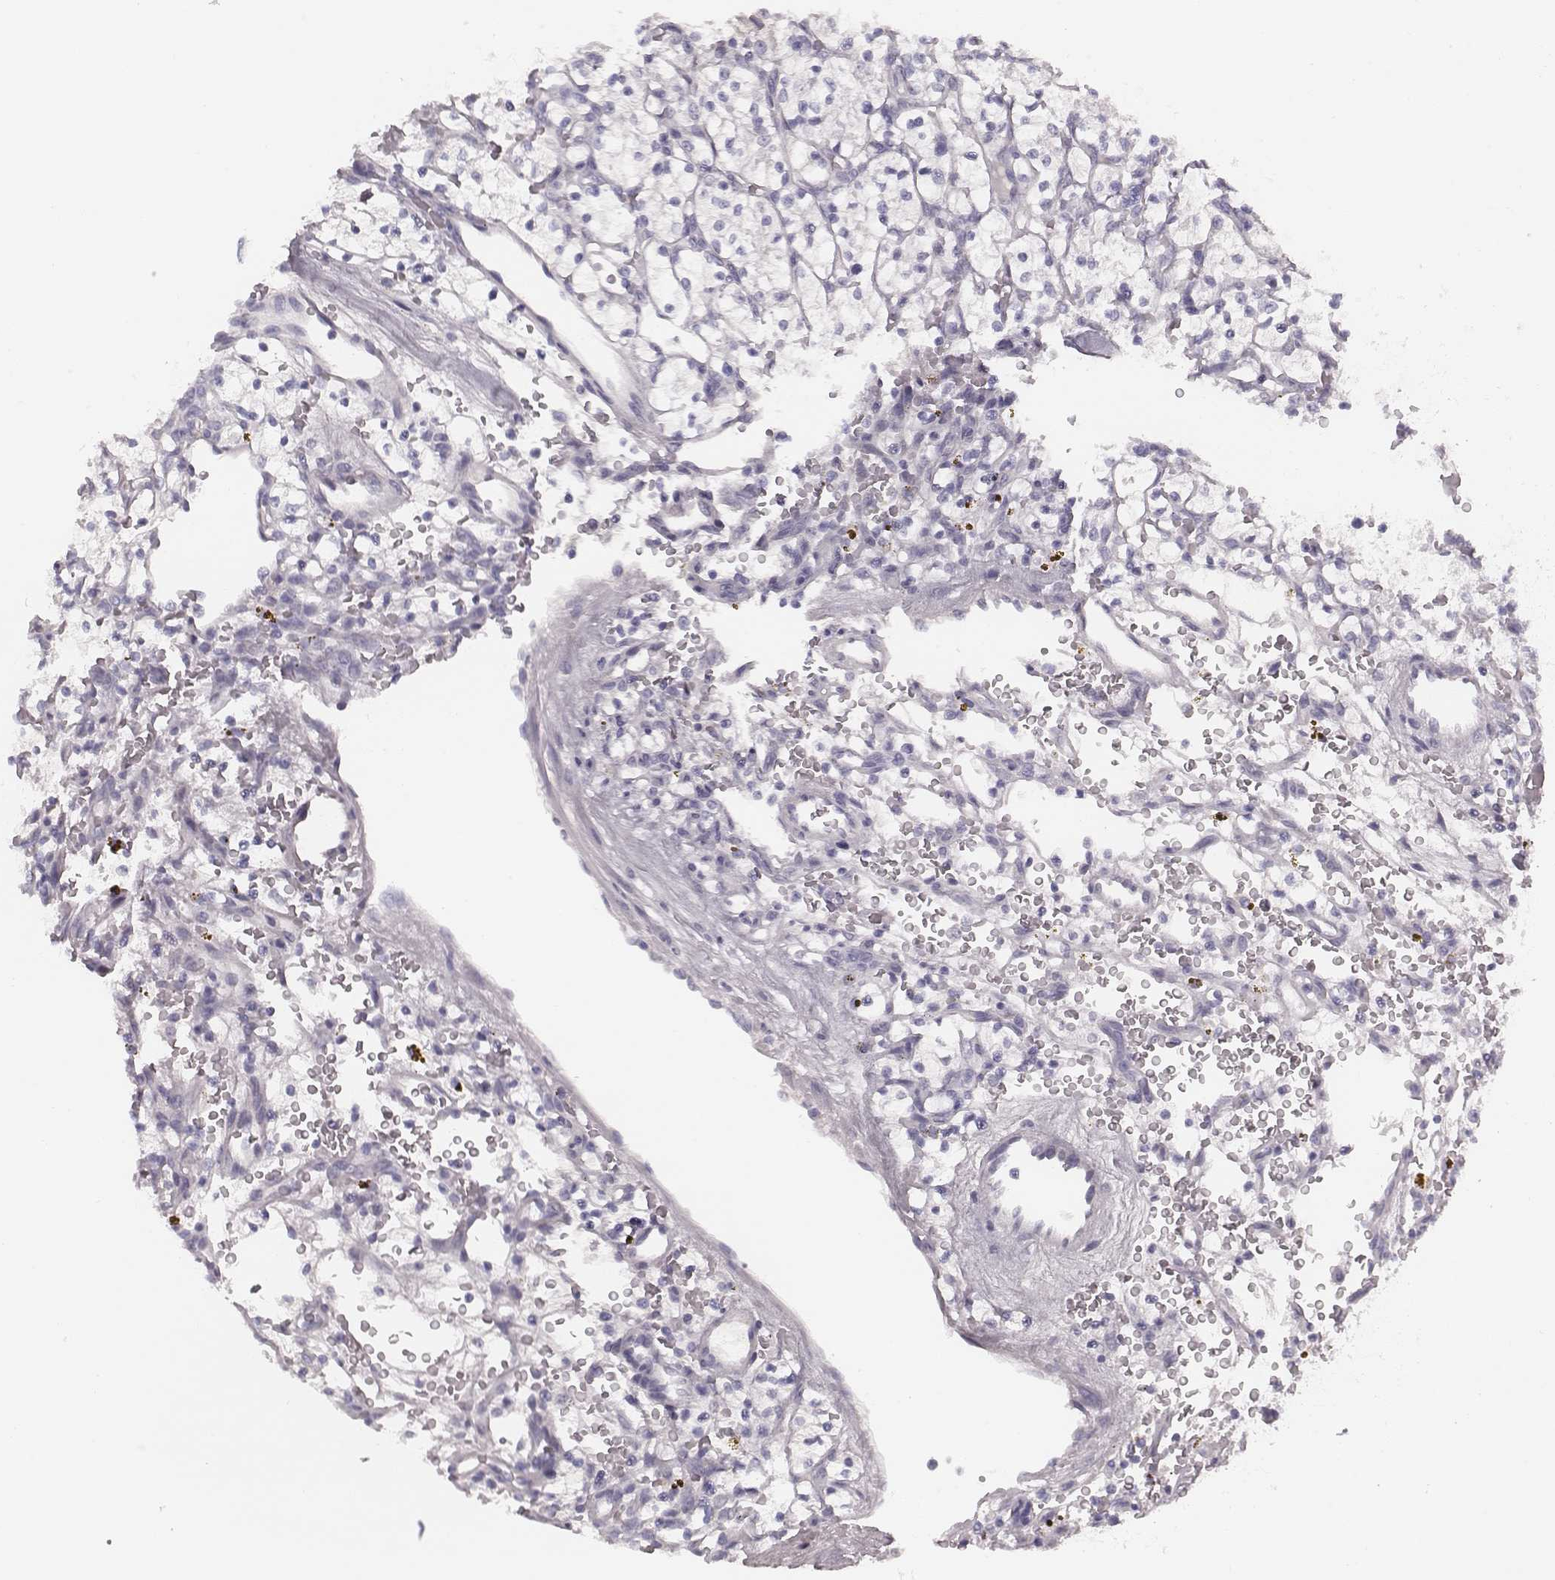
{"staining": {"intensity": "negative", "quantity": "none", "location": "none"}, "tissue": "renal cancer", "cell_type": "Tumor cells", "image_type": "cancer", "snomed": [{"axis": "morphology", "description": "Adenocarcinoma, NOS"}, {"axis": "topography", "description": "Kidney"}], "caption": "Tumor cells show no significant protein staining in renal adenocarcinoma.", "gene": "PDE8B", "patient": {"sex": "female", "age": 64}}